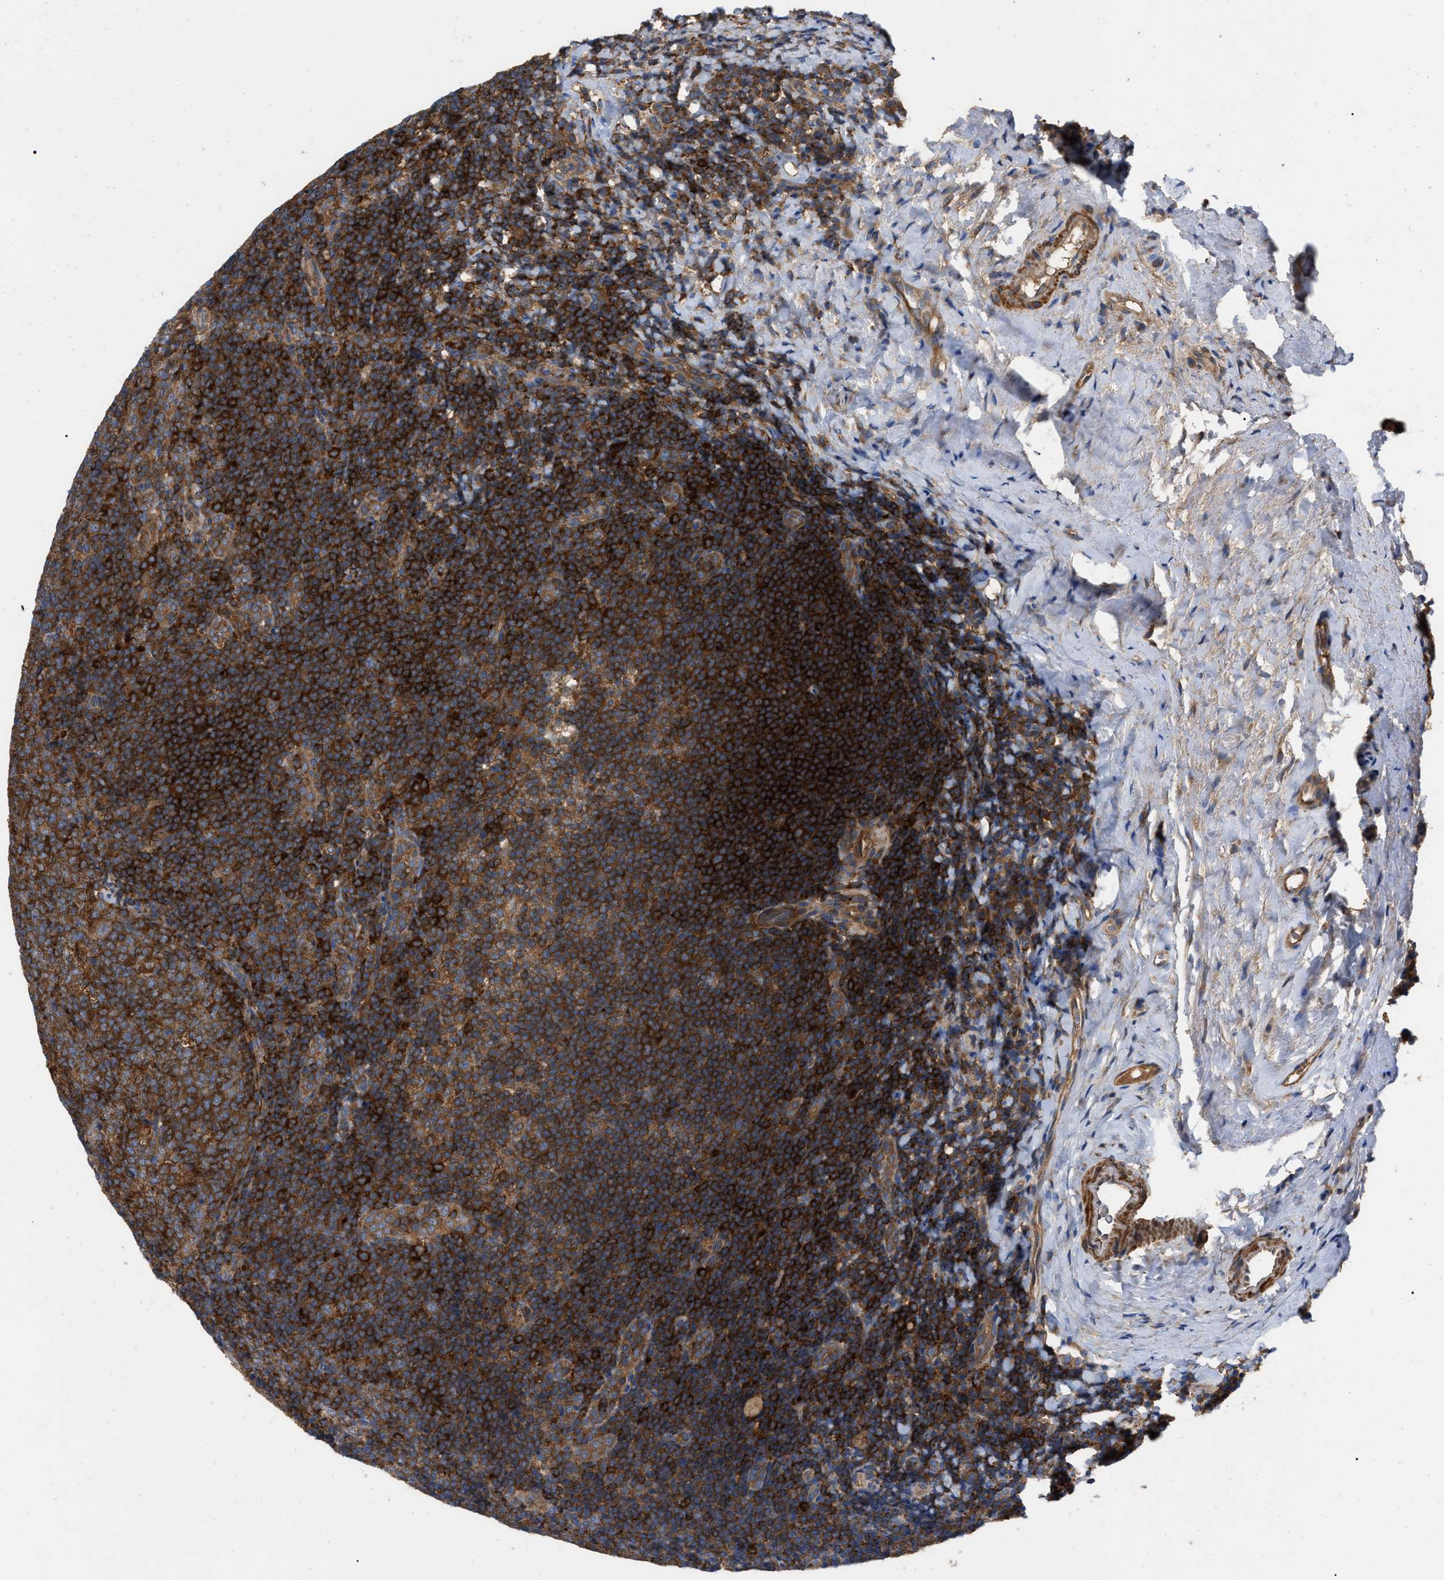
{"staining": {"intensity": "strong", "quantity": ">75%", "location": "cytoplasmic/membranous"}, "tissue": "tonsil", "cell_type": "Germinal center cells", "image_type": "normal", "snomed": [{"axis": "morphology", "description": "Normal tissue, NOS"}, {"axis": "topography", "description": "Tonsil"}], "caption": "Immunohistochemical staining of normal tonsil reveals high levels of strong cytoplasmic/membranous positivity in about >75% of germinal center cells. Immunohistochemistry stains the protein of interest in brown and the nuclei are stained blue.", "gene": "RABEP1", "patient": {"sex": "male", "age": 37}}